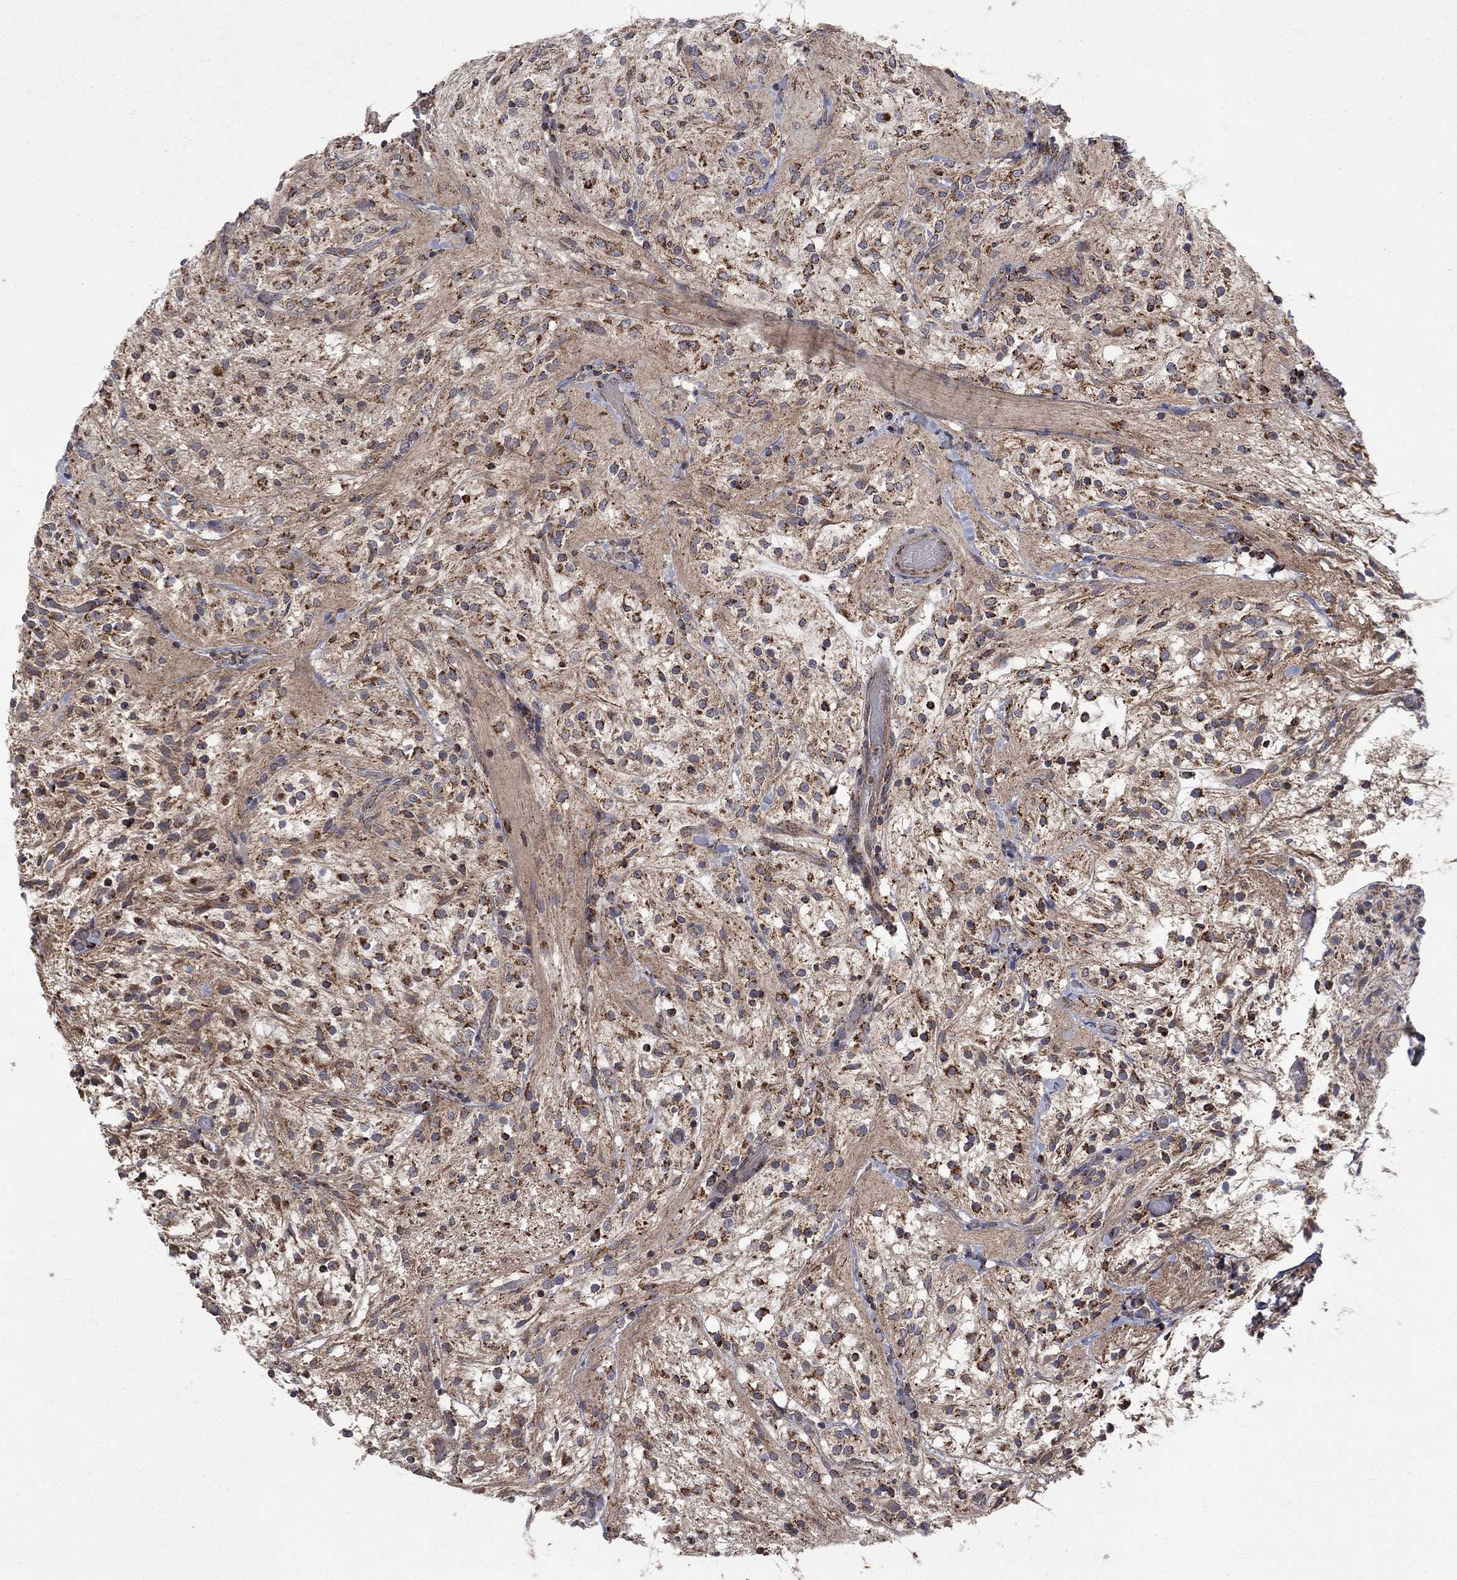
{"staining": {"intensity": "strong", "quantity": "25%-75%", "location": "cytoplasmic/membranous"}, "tissue": "glioma", "cell_type": "Tumor cells", "image_type": "cancer", "snomed": [{"axis": "morphology", "description": "Glioma, malignant, Low grade"}, {"axis": "topography", "description": "Brain"}], "caption": "Protein expression by IHC reveals strong cytoplasmic/membranous positivity in about 25%-75% of tumor cells in glioma. The protein is stained brown, and the nuclei are stained in blue (DAB (3,3'-diaminobenzidine) IHC with brightfield microscopy, high magnification).", "gene": "DPH1", "patient": {"sex": "male", "age": 3}}